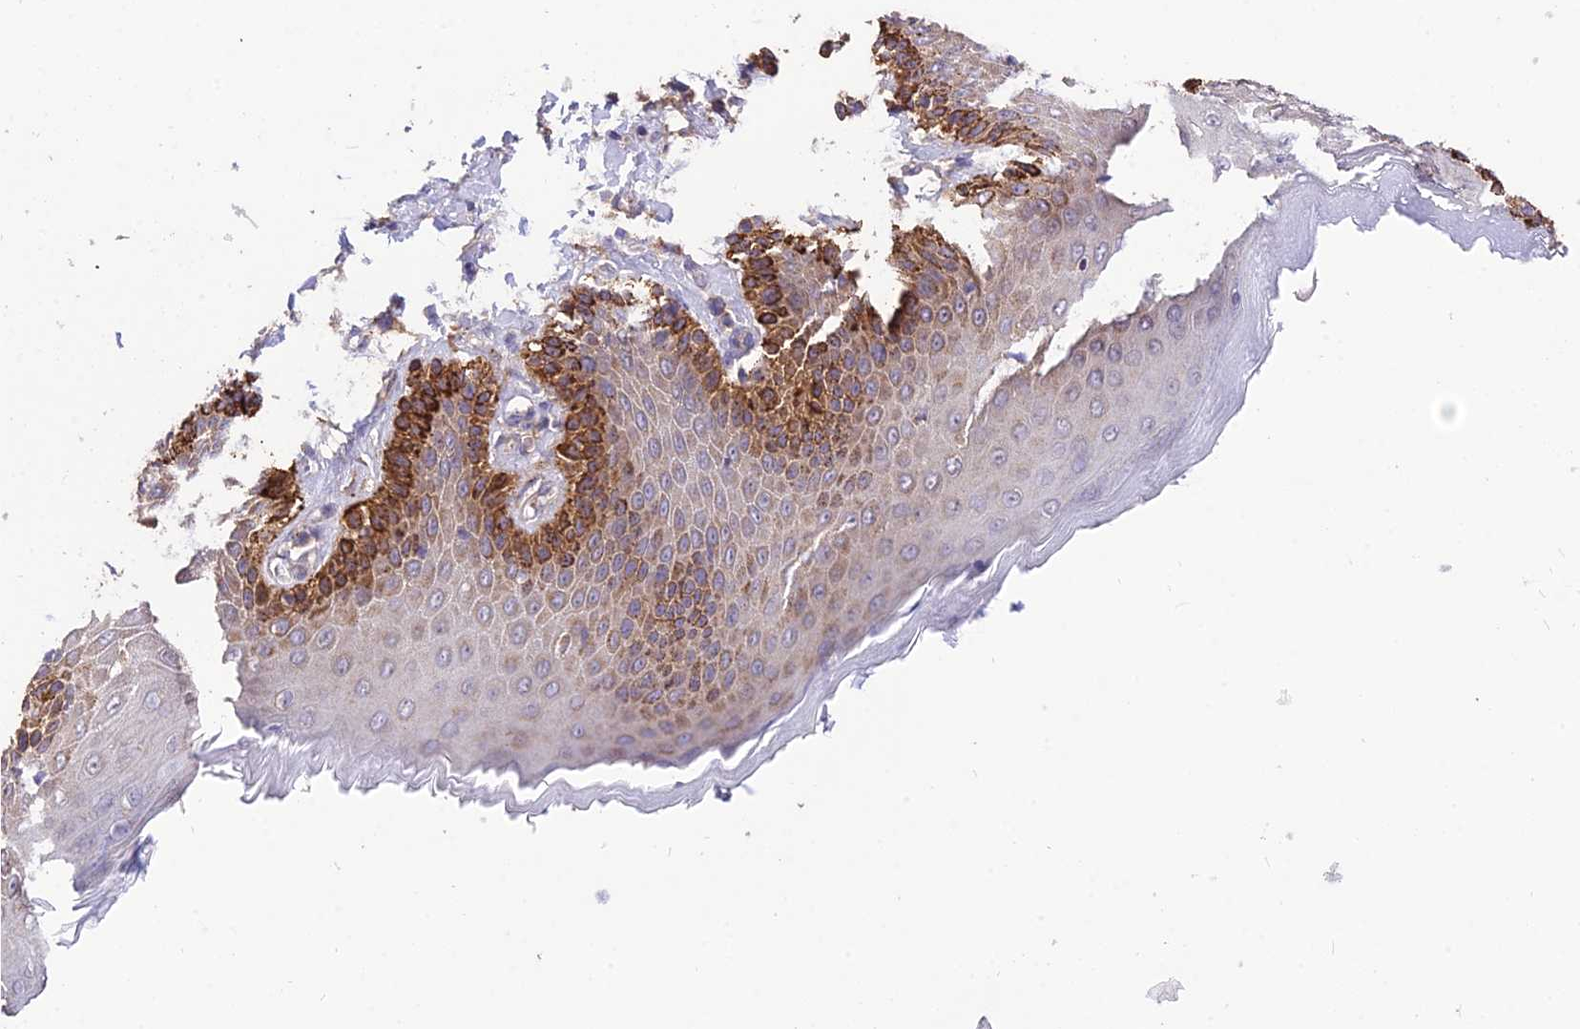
{"staining": {"intensity": "strong", "quantity": "25%-75%", "location": "cytoplasmic/membranous"}, "tissue": "skin", "cell_type": "Epidermal cells", "image_type": "normal", "snomed": [{"axis": "morphology", "description": "Normal tissue, NOS"}, {"axis": "topography", "description": "Anal"}], "caption": "About 25%-75% of epidermal cells in unremarkable human skin demonstrate strong cytoplasmic/membranous protein staining as visualized by brown immunohistochemical staining.", "gene": "SDHD", "patient": {"sex": "male", "age": 69}}